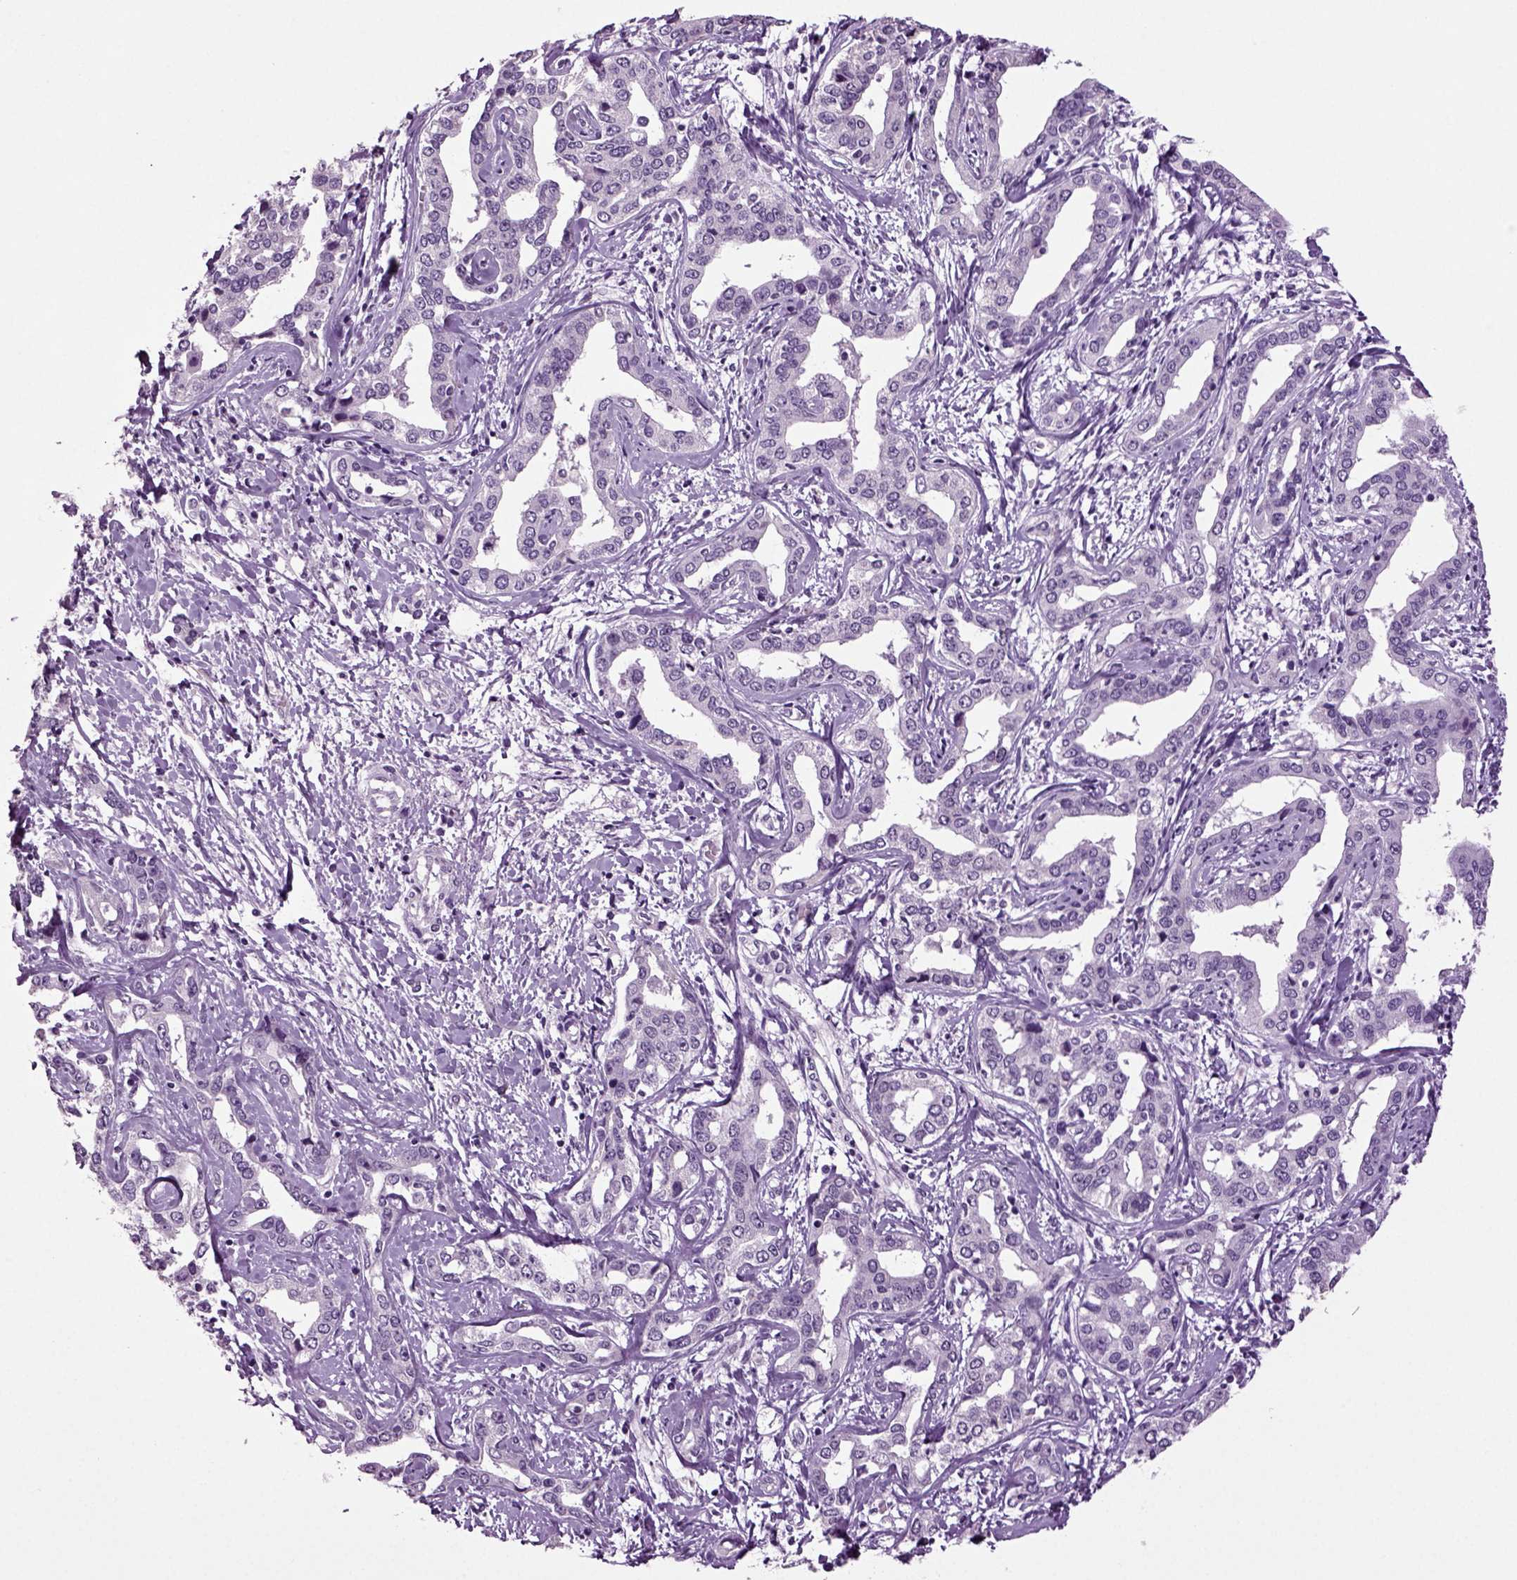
{"staining": {"intensity": "negative", "quantity": "none", "location": "none"}, "tissue": "liver cancer", "cell_type": "Tumor cells", "image_type": "cancer", "snomed": [{"axis": "morphology", "description": "Cholangiocarcinoma"}, {"axis": "topography", "description": "Liver"}], "caption": "IHC image of neoplastic tissue: liver cancer stained with DAB reveals no significant protein staining in tumor cells. (Stains: DAB immunohistochemistry with hematoxylin counter stain, Microscopy: brightfield microscopy at high magnification).", "gene": "SLC17A6", "patient": {"sex": "male", "age": 59}}